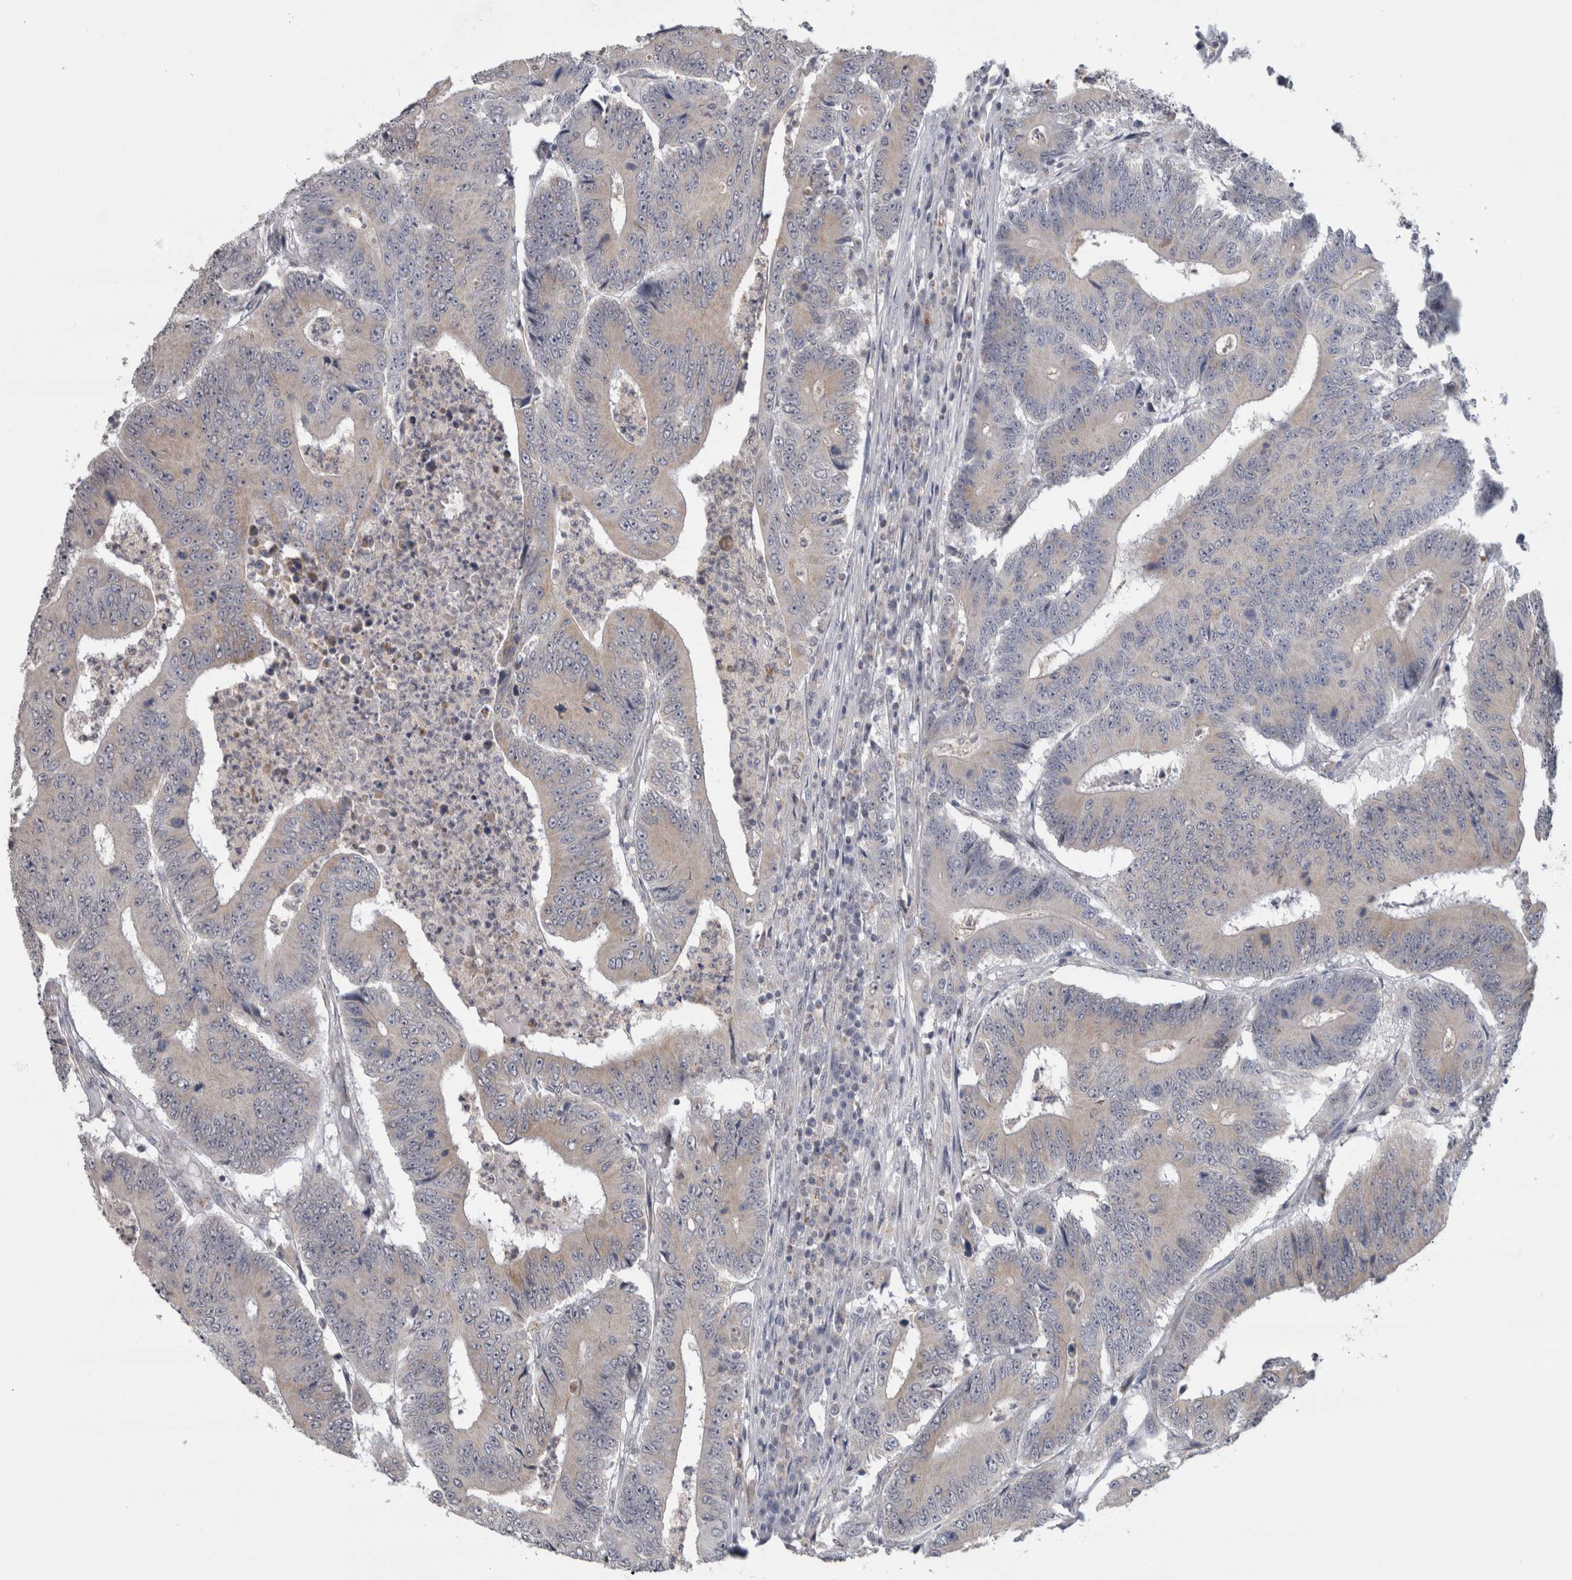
{"staining": {"intensity": "weak", "quantity": "<25%", "location": "cytoplasmic/membranous"}, "tissue": "colorectal cancer", "cell_type": "Tumor cells", "image_type": "cancer", "snomed": [{"axis": "morphology", "description": "Adenocarcinoma, NOS"}, {"axis": "topography", "description": "Colon"}], "caption": "Immunohistochemistry (IHC) photomicrograph of neoplastic tissue: human adenocarcinoma (colorectal) stained with DAB demonstrates no significant protein positivity in tumor cells.", "gene": "RAB18", "patient": {"sex": "male", "age": 83}}